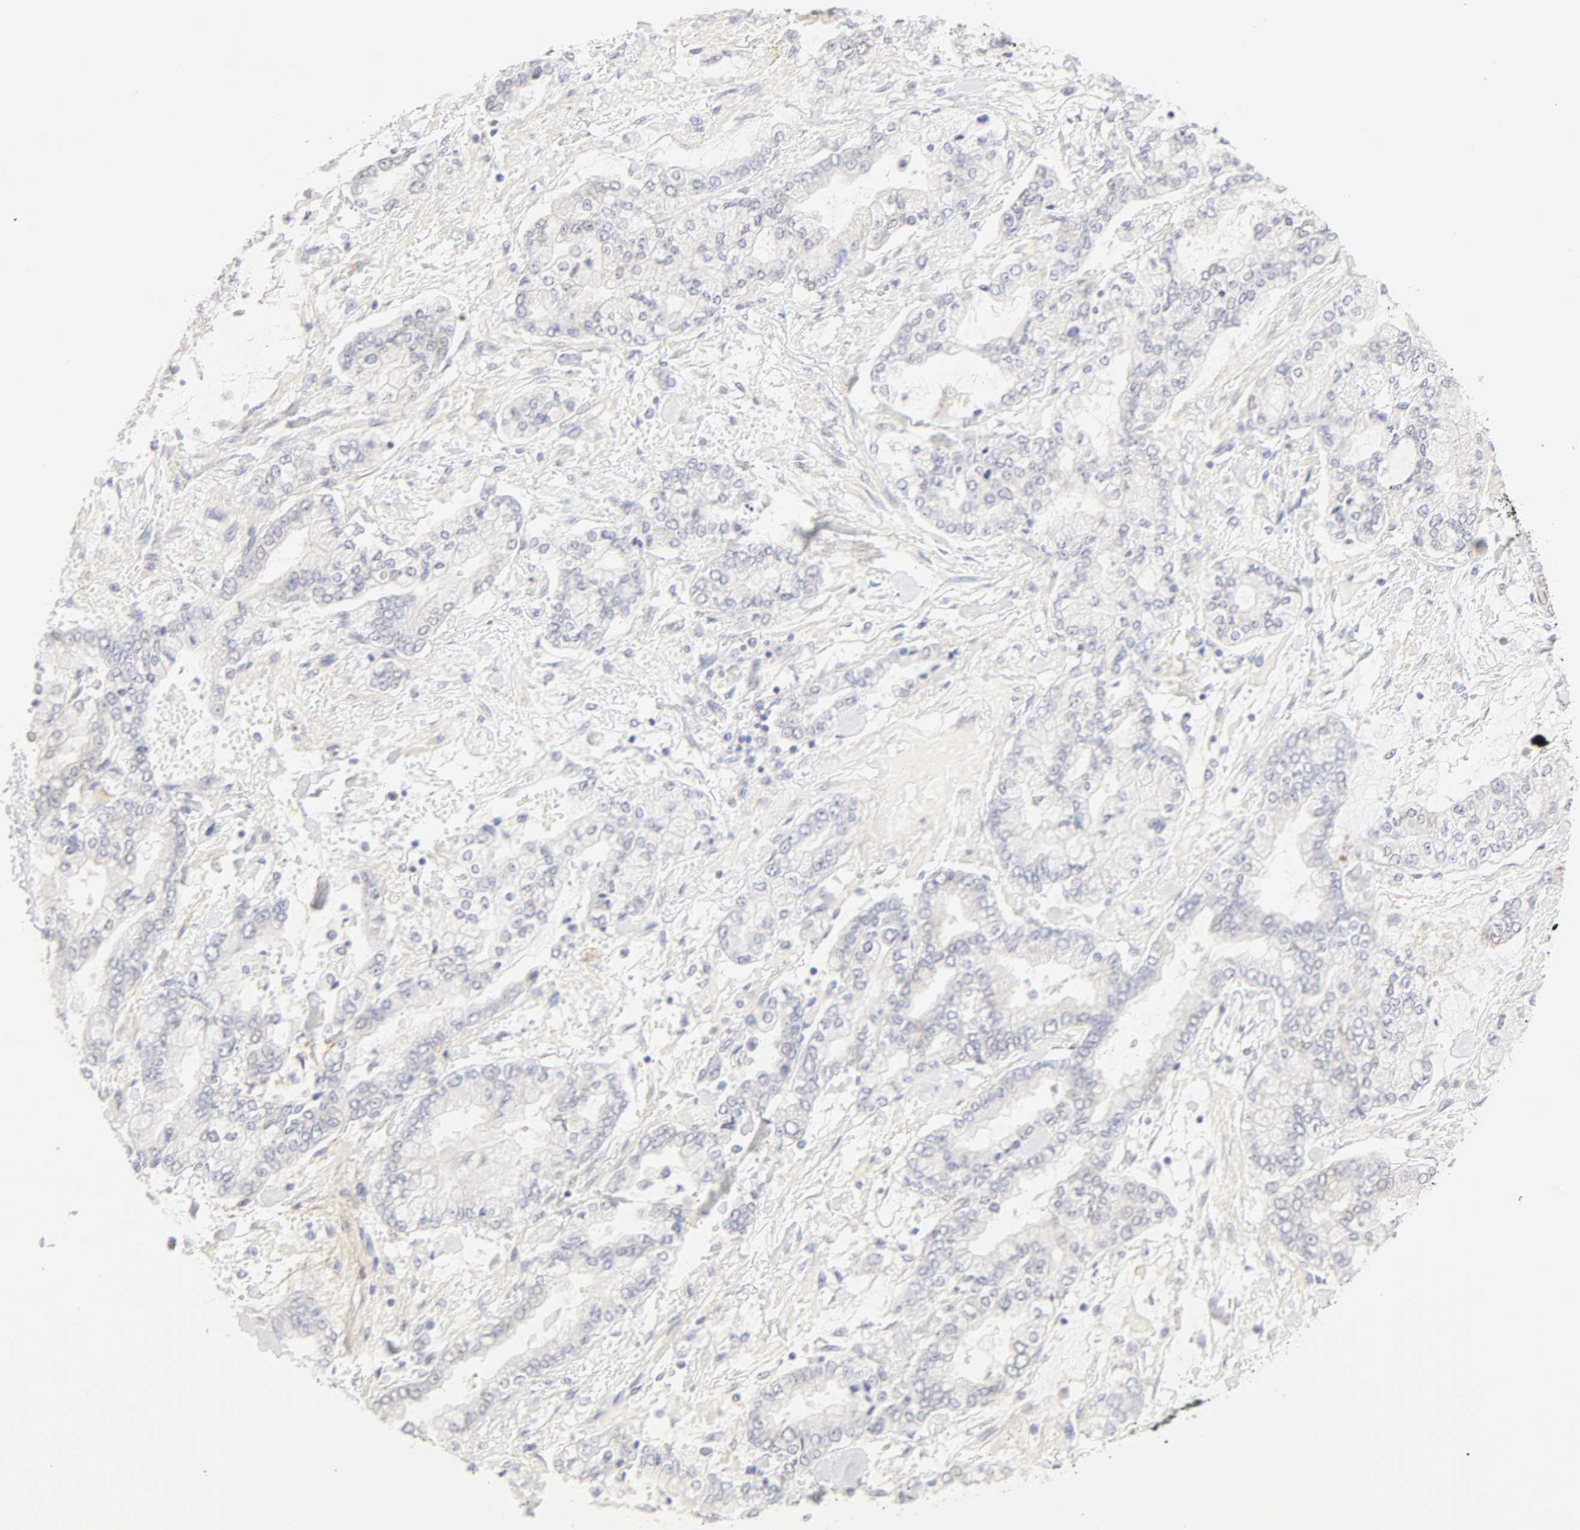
{"staining": {"intensity": "negative", "quantity": "none", "location": "none"}, "tissue": "stomach cancer", "cell_type": "Tumor cells", "image_type": "cancer", "snomed": [{"axis": "morphology", "description": "Normal tissue, NOS"}, {"axis": "morphology", "description": "Adenocarcinoma, NOS"}, {"axis": "topography", "description": "Stomach, upper"}, {"axis": "topography", "description": "Stomach"}], "caption": "Immunohistochemistry of stomach adenocarcinoma exhibits no positivity in tumor cells. (Stains: DAB (3,3'-diaminobenzidine) immunohistochemistry (IHC) with hematoxylin counter stain, Microscopy: brightfield microscopy at high magnification).", "gene": "CYP4B1", "patient": {"sex": "male", "age": 76}}